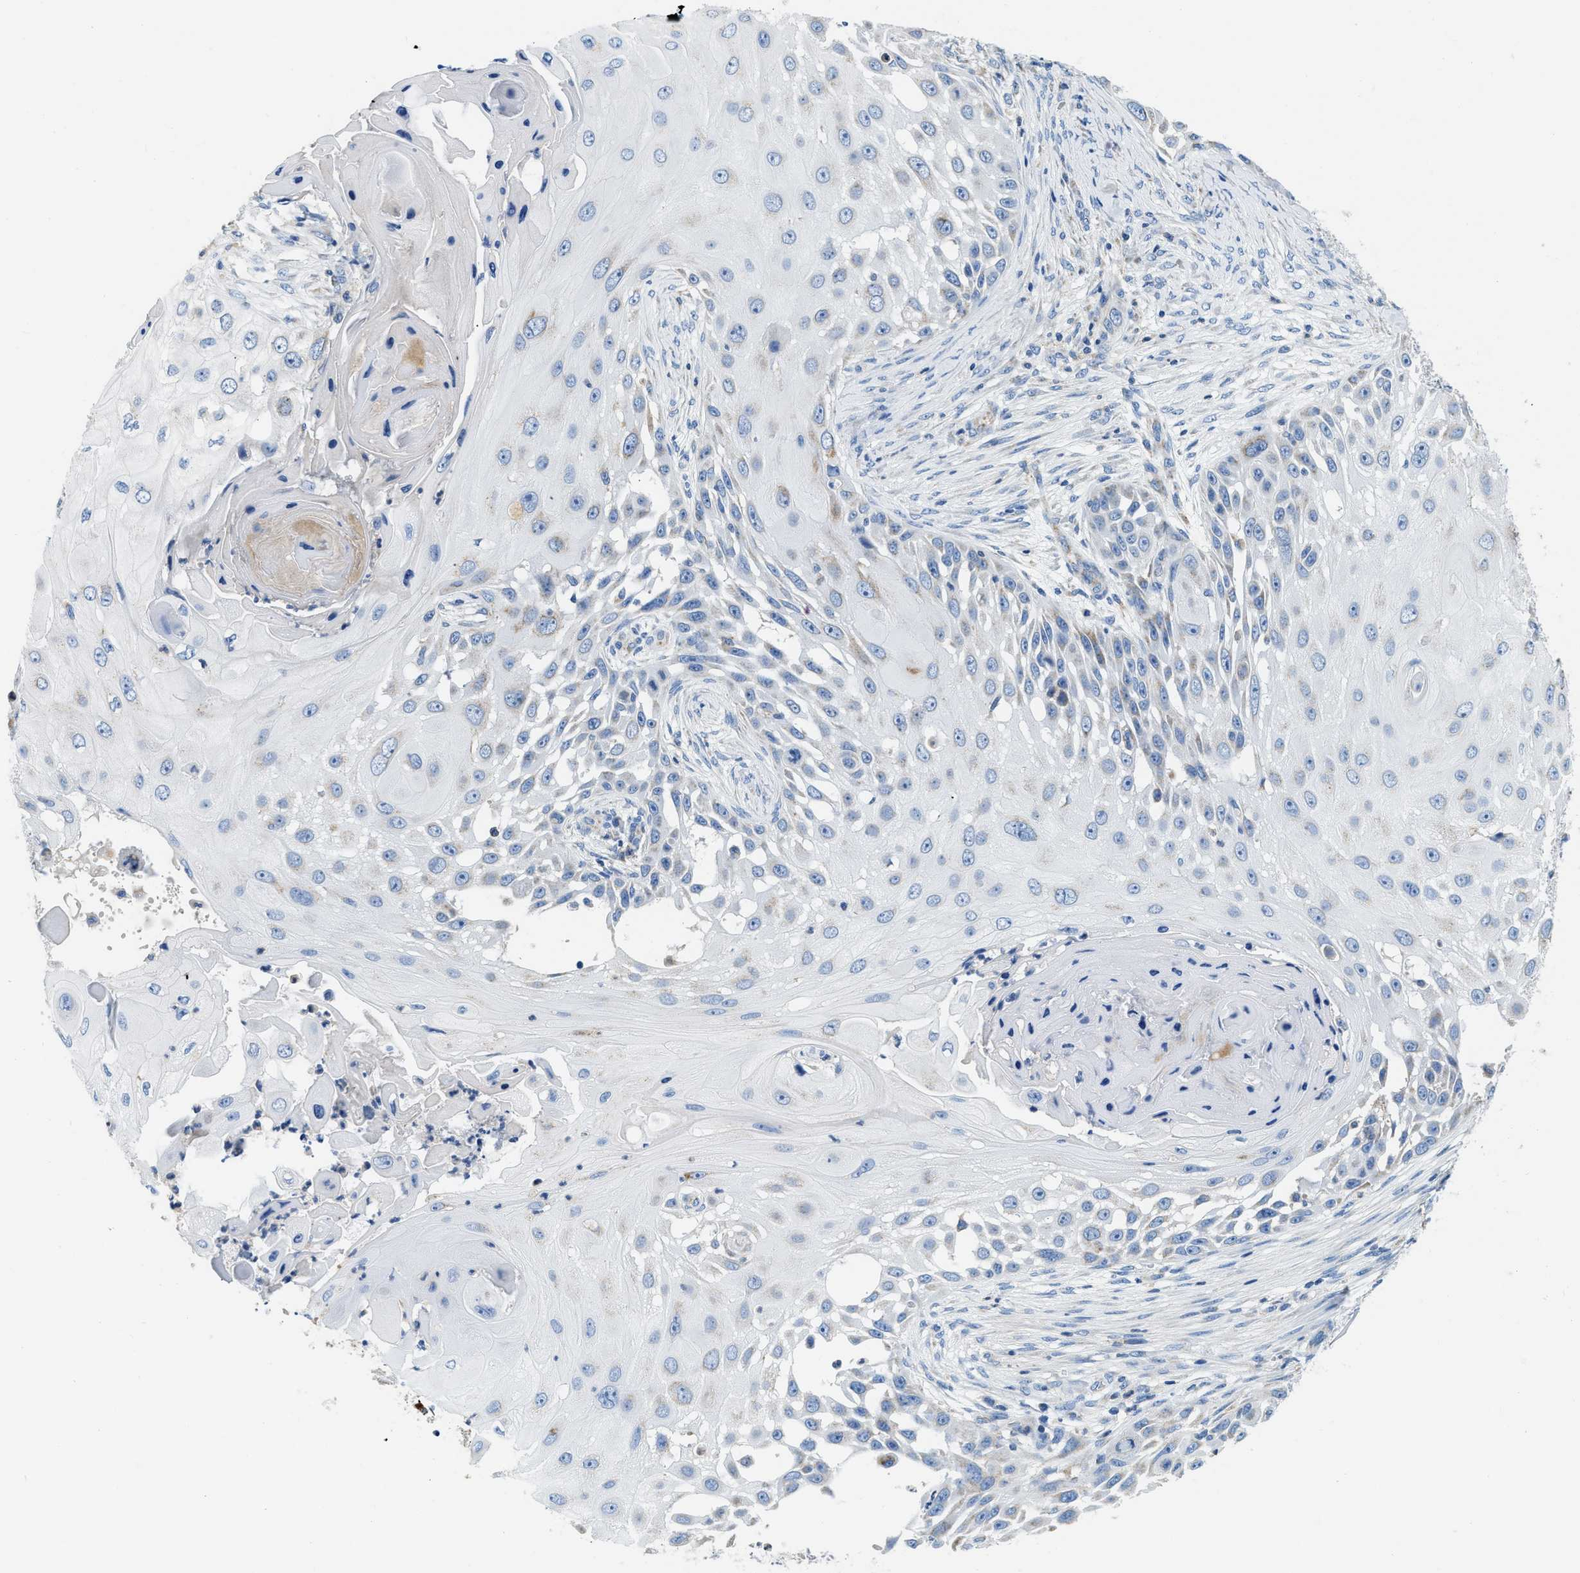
{"staining": {"intensity": "weak", "quantity": "<25%", "location": "cytoplasmic/membranous"}, "tissue": "skin cancer", "cell_type": "Tumor cells", "image_type": "cancer", "snomed": [{"axis": "morphology", "description": "Squamous cell carcinoma, NOS"}, {"axis": "topography", "description": "Skin"}], "caption": "Immunohistochemistry micrograph of neoplastic tissue: human skin cancer (squamous cell carcinoma) stained with DAB shows no significant protein expression in tumor cells.", "gene": "SLC25A13", "patient": {"sex": "female", "age": 44}}